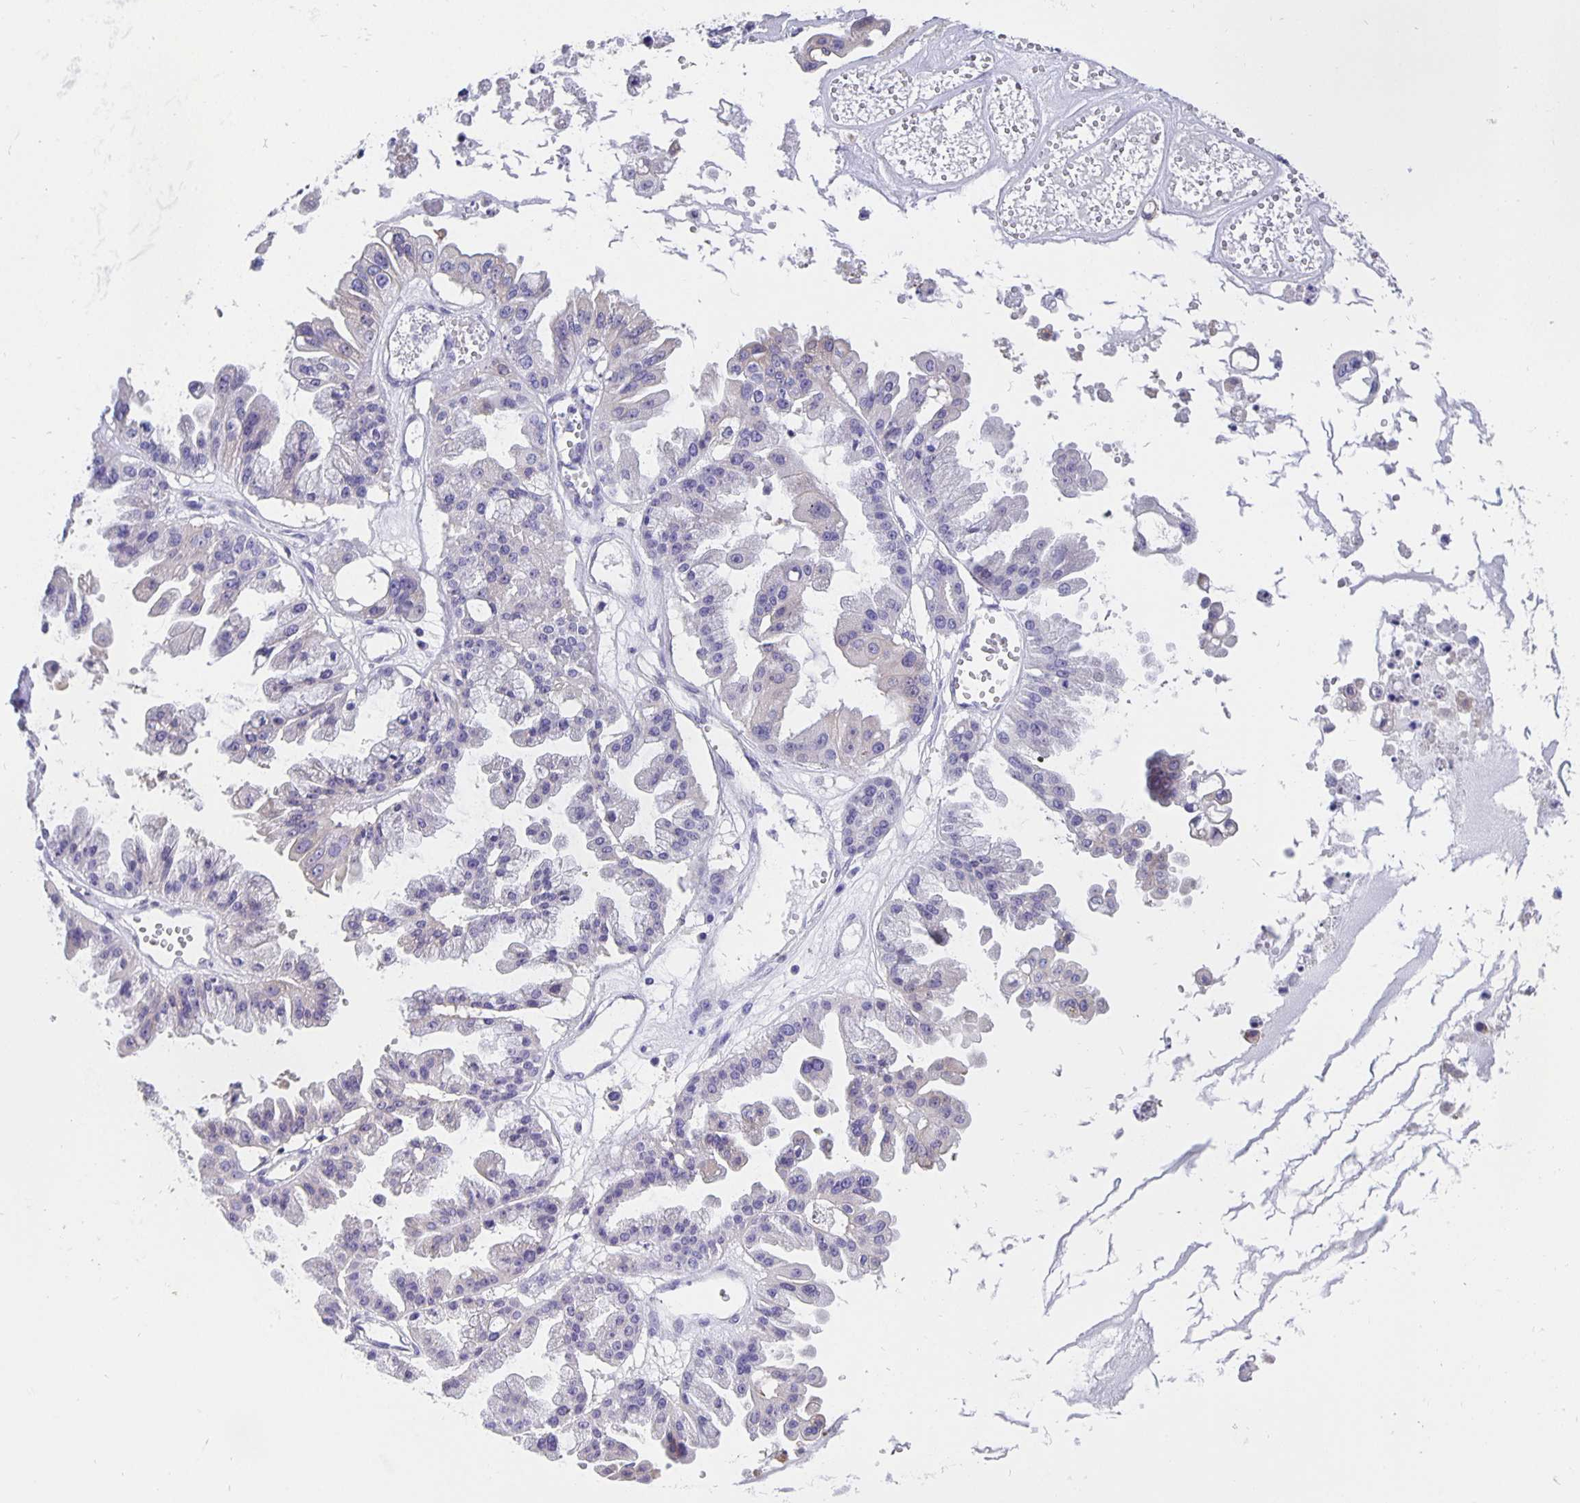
{"staining": {"intensity": "negative", "quantity": "none", "location": "none"}, "tissue": "ovarian cancer", "cell_type": "Tumor cells", "image_type": "cancer", "snomed": [{"axis": "morphology", "description": "Cystadenocarcinoma, serous, NOS"}, {"axis": "topography", "description": "Ovary"}], "caption": "Protein analysis of ovarian cancer exhibits no significant positivity in tumor cells.", "gene": "CFAP74", "patient": {"sex": "female", "age": 56}}